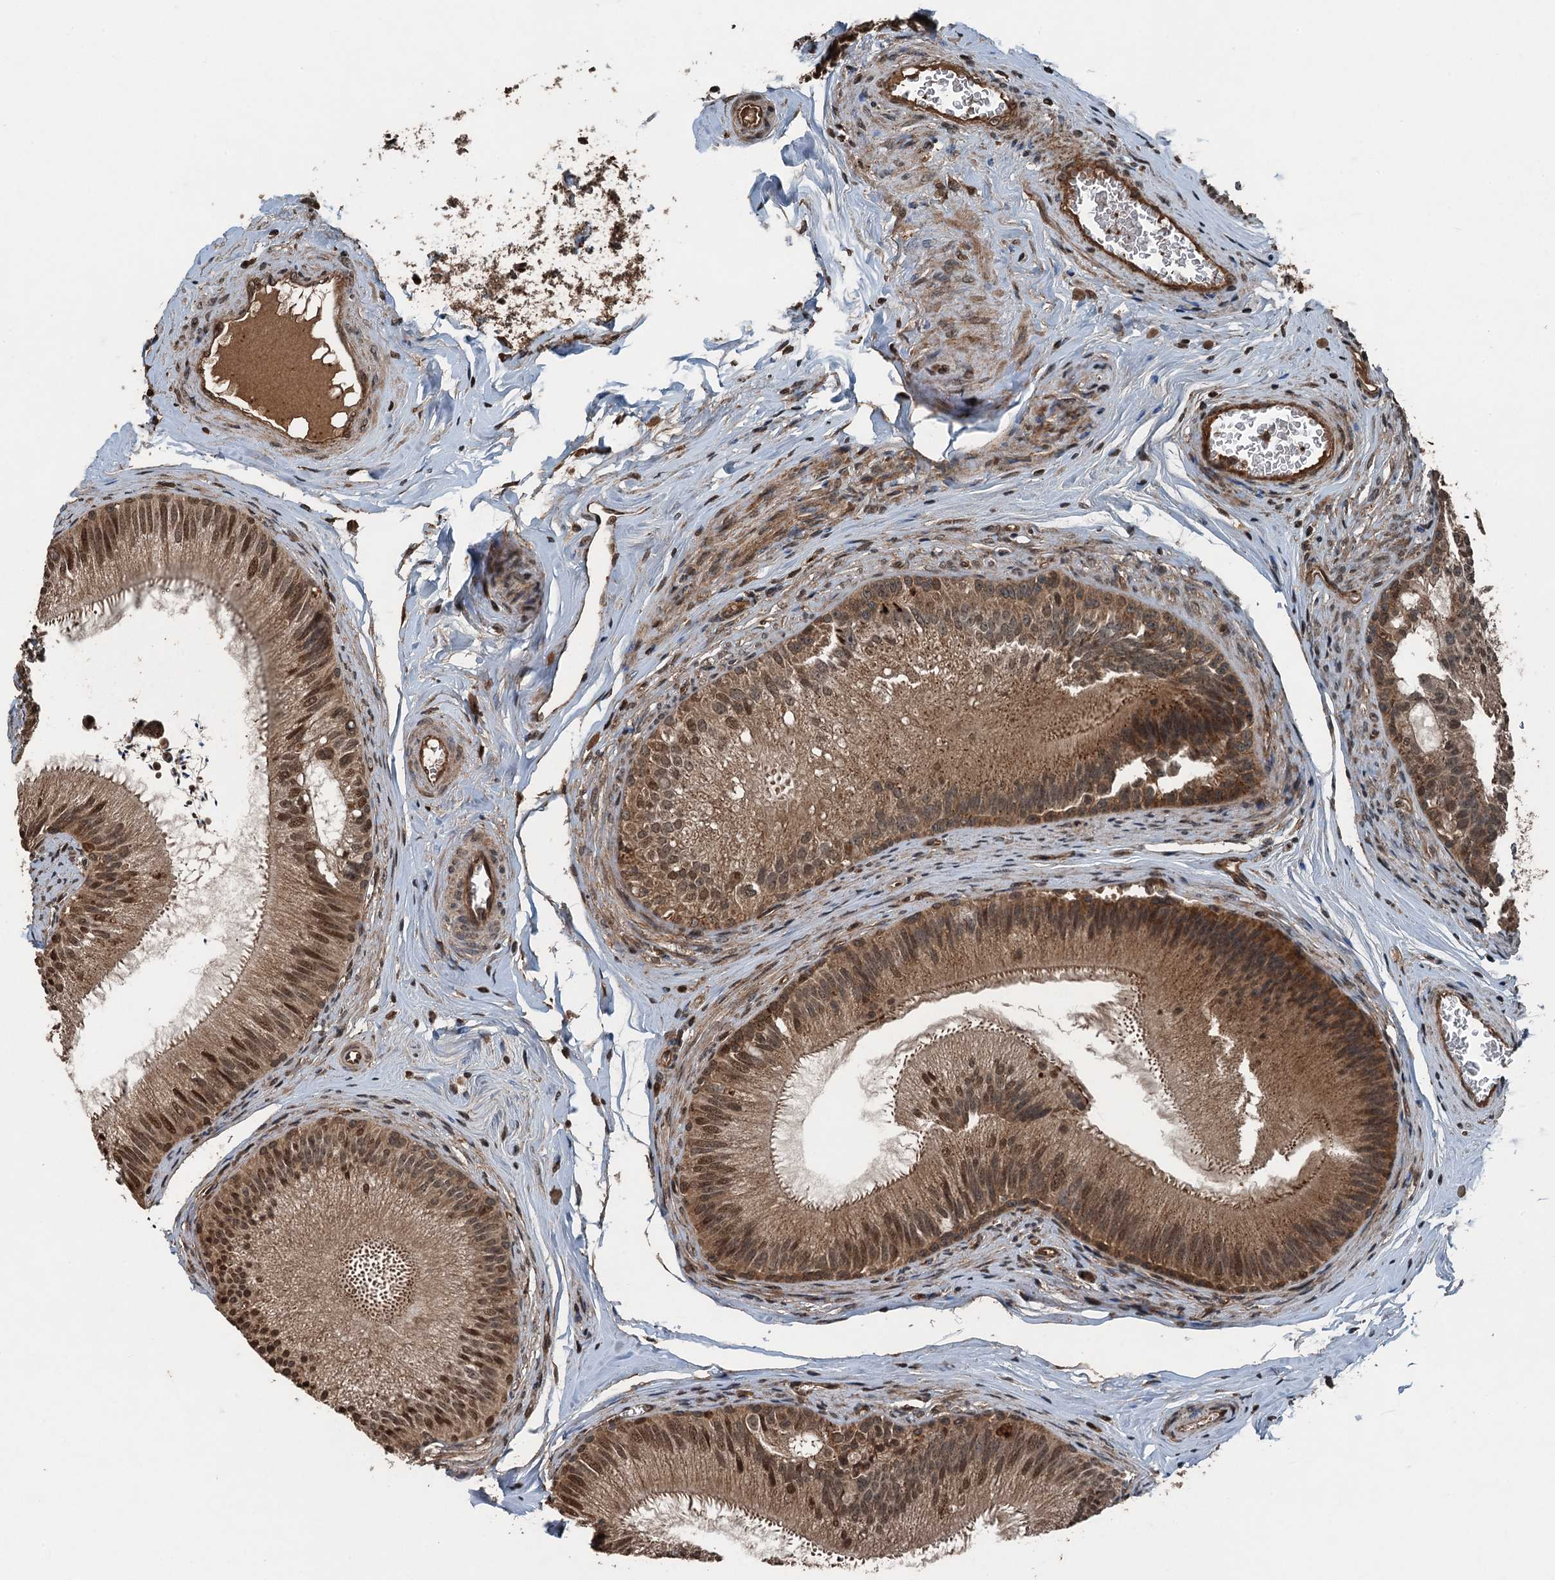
{"staining": {"intensity": "moderate", "quantity": ">75%", "location": "cytoplasmic/membranous,nuclear"}, "tissue": "epididymis", "cell_type": "Glandular cells", "image_type": "normal", "snomed": [{"axis": "morphology", "description": "Normal tissue, NOS"}, {"axis": "topography", "description": "Epididymis"}], "caption": "This photomicrograph demonstrates normal epididymis stained with immunohistochemistry (IHC) to label a protein in brown. The cytoplasmic/membranous,nuclear of glandular cells show moderate positivity for the protein. Nuclei are counter-stained blue.", "gene": "TCTN1", "patient": {"sex": "male", "age": 46}}